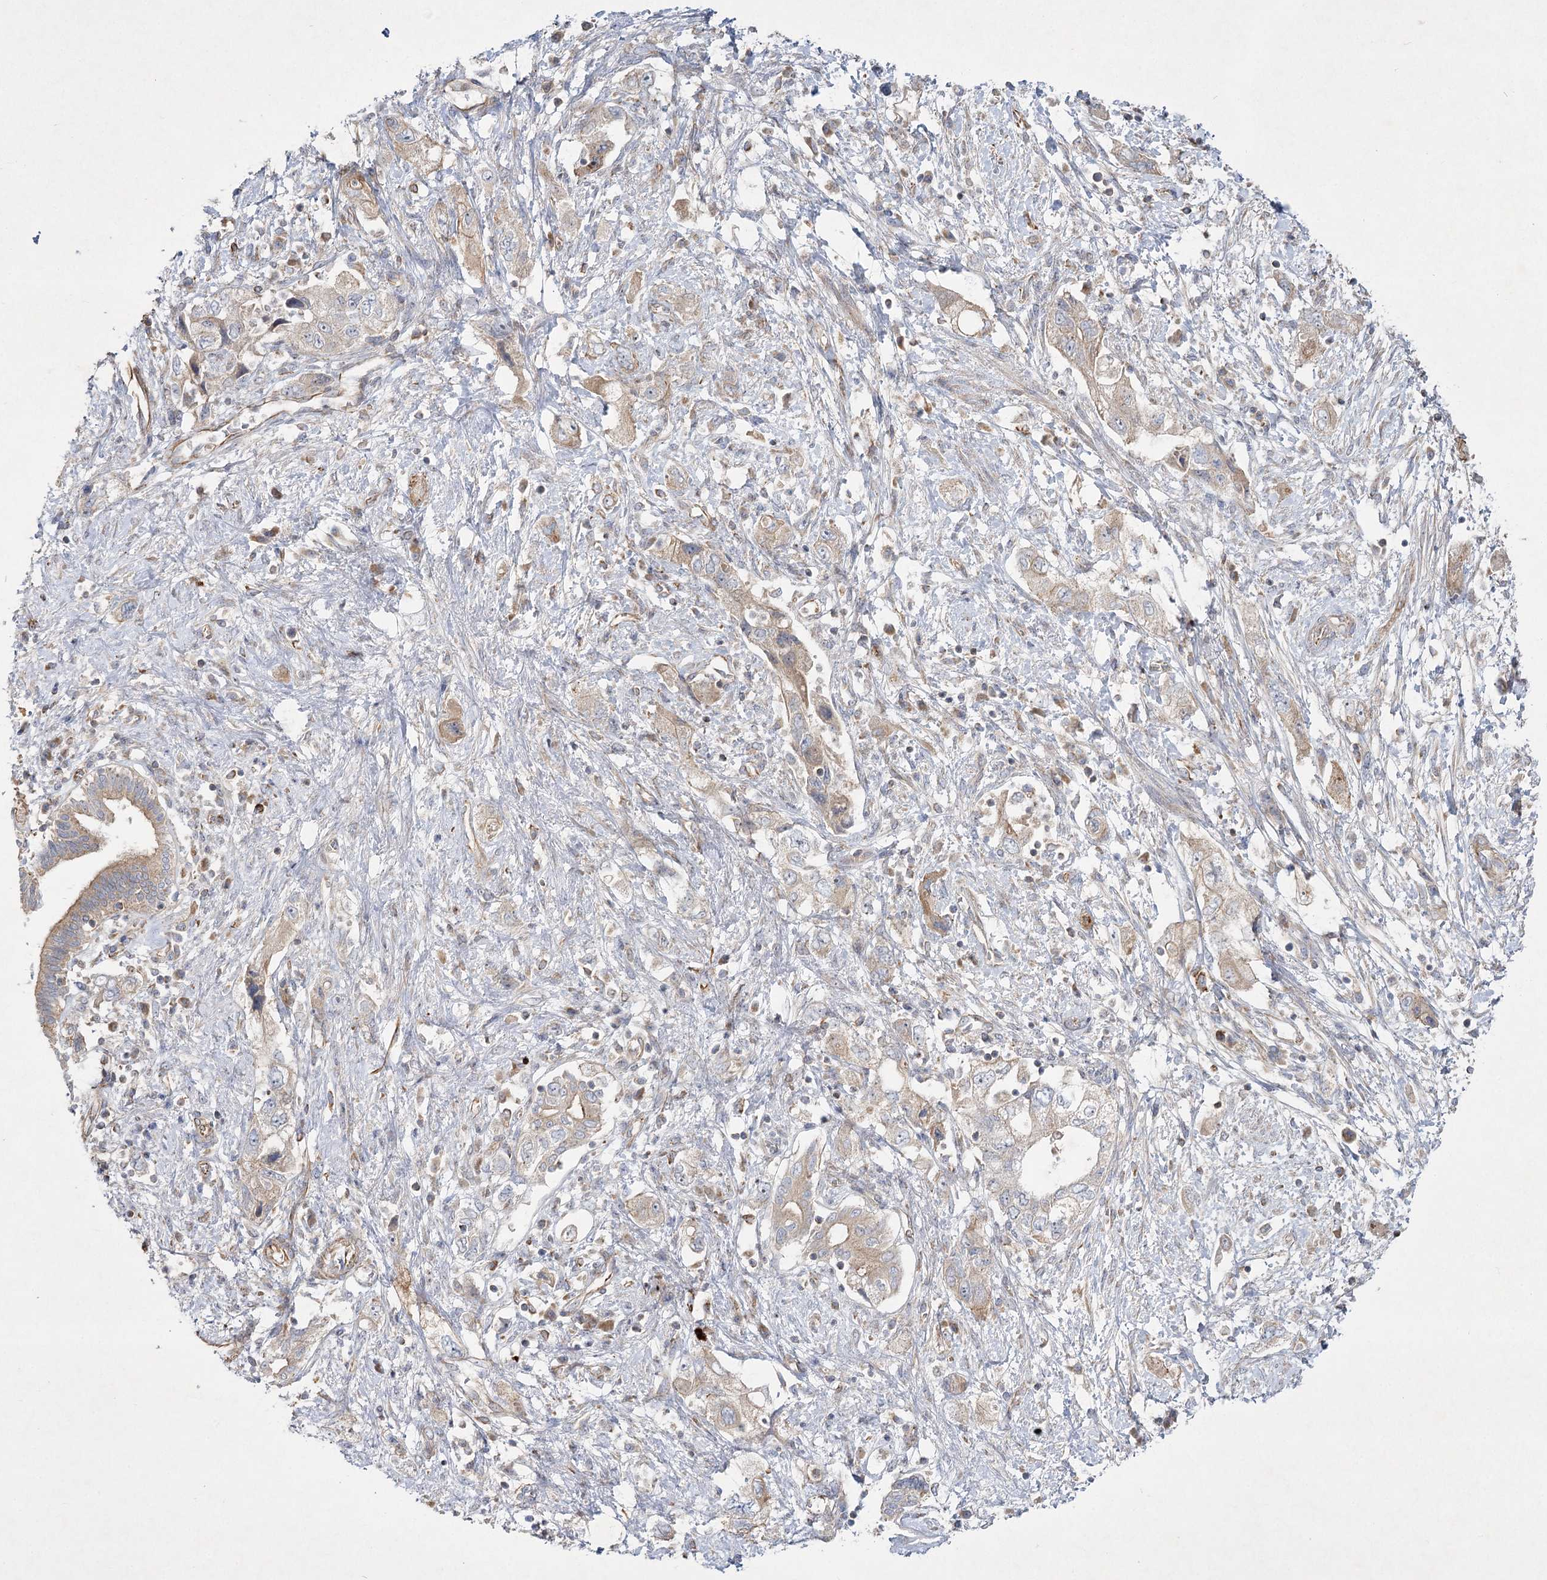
{"staining": {"intensity": "moderate", "quantity": "<25%", "location": "cytoplasmic/membranous"}, "tissue": "pancreatic cancer", "cell_type": "Tumor cells", "image_type": "cancer", "snomed": [{"axis": "morphology", "description": "Adenocarcinoma, NOS"}, {"axis": "topography", "description": "Pancreas"}], "caption": "Protein expression analysis of human pancreatic adenocarcinoma reveals moderate cytoplasmic/membranous staining in approximately <25% of tumor cells.", "gene": "KIAA0825", "patient": {"sex": "female", "age": 73}}